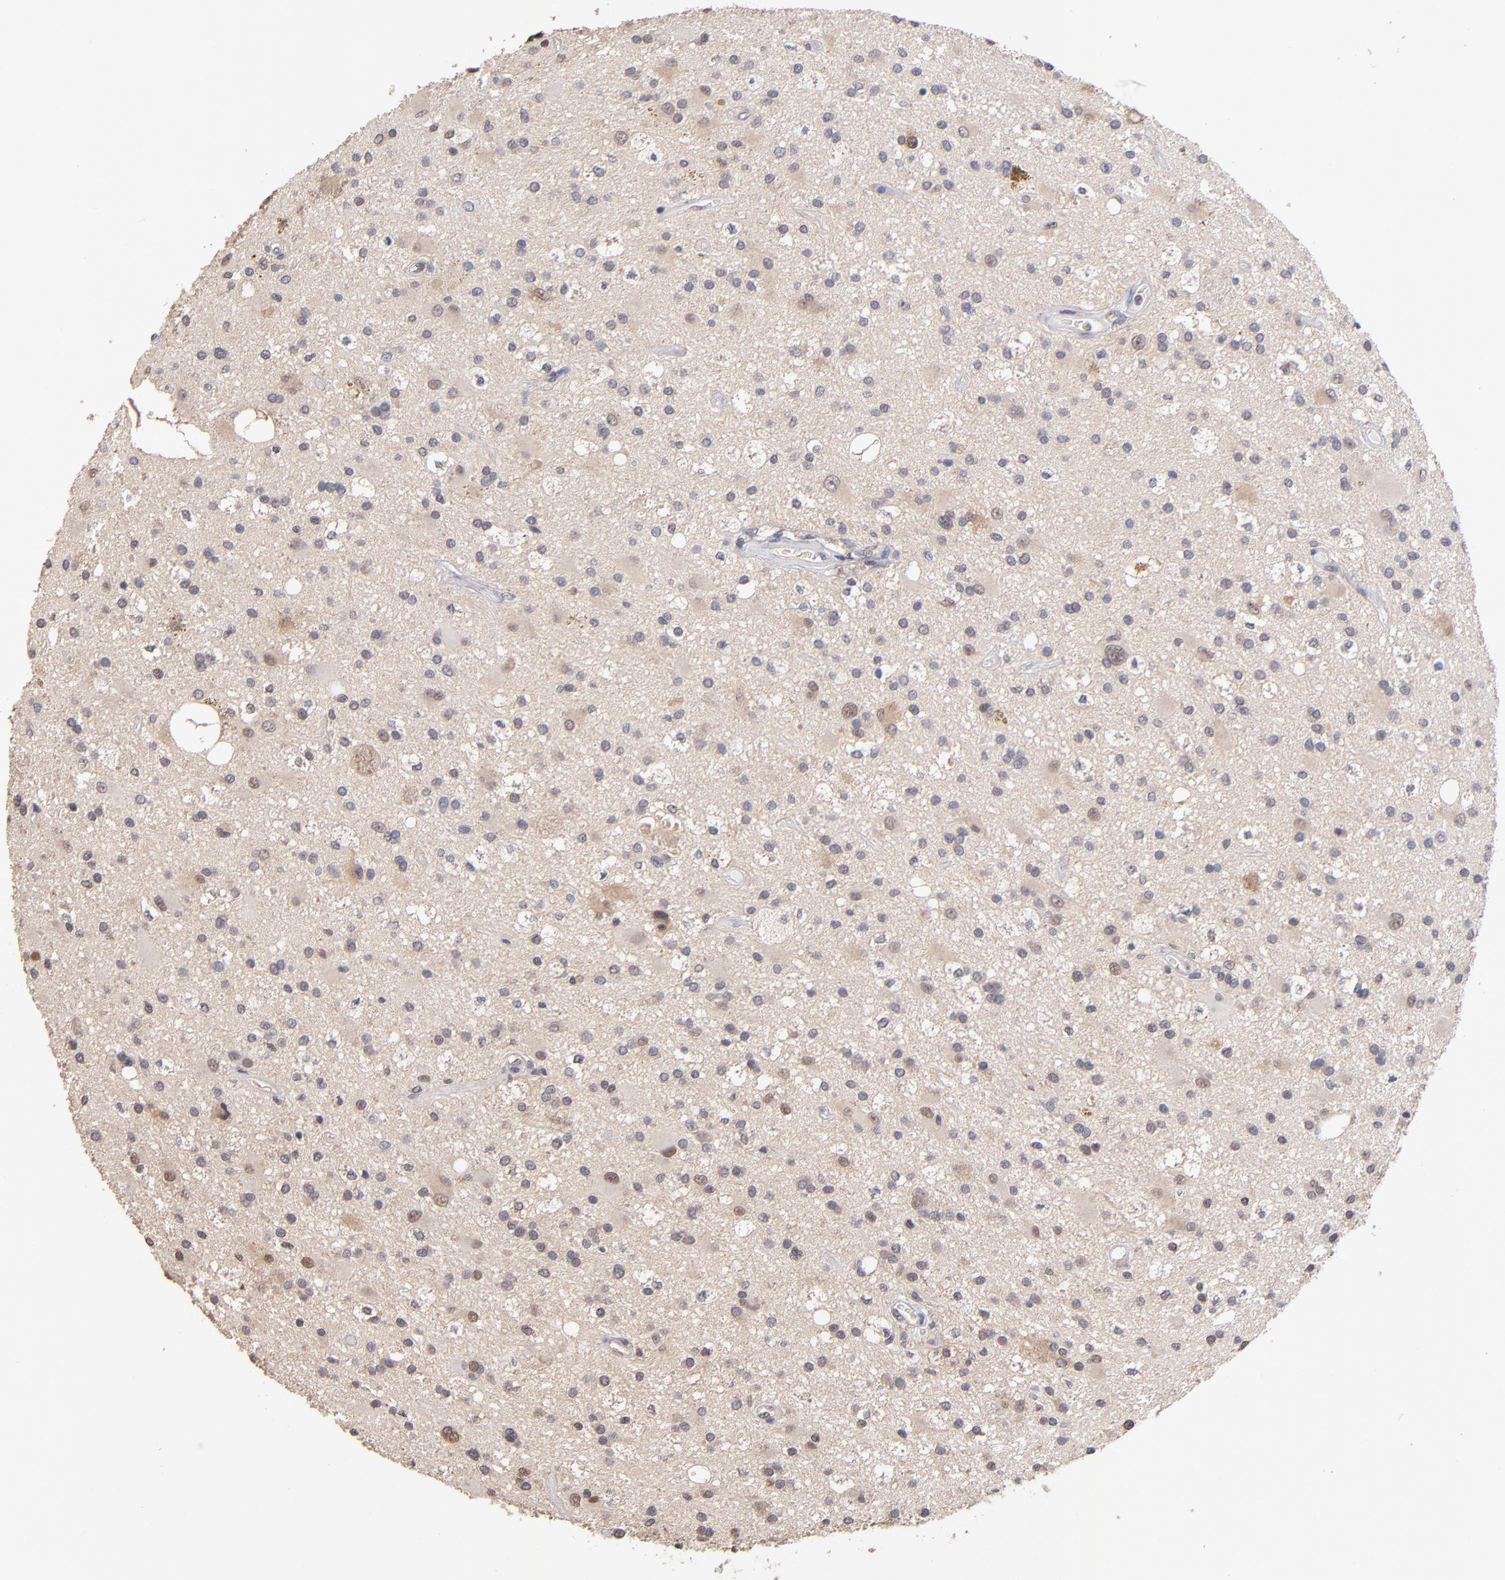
{"staining": {"intensity": "weak", "quantity": "<25%", "location": "cytoplasmic/membranous,nuclear"}, "tissue": "glioma", "cell_type": "Tumor cells", "image_type": "cancer", "snomed": [{"axis": "morphology", "description": "Glioma, malignant, Low grade"}, {"axis": "topography", "description": "Brain"}], "caption": "Immunohistochemistry image of glioma stained for a protein (brown), which demonstrates no expression in tumor cells.", "gene": "PSMD10", "patient": {"sex": "male", "age": 58}}